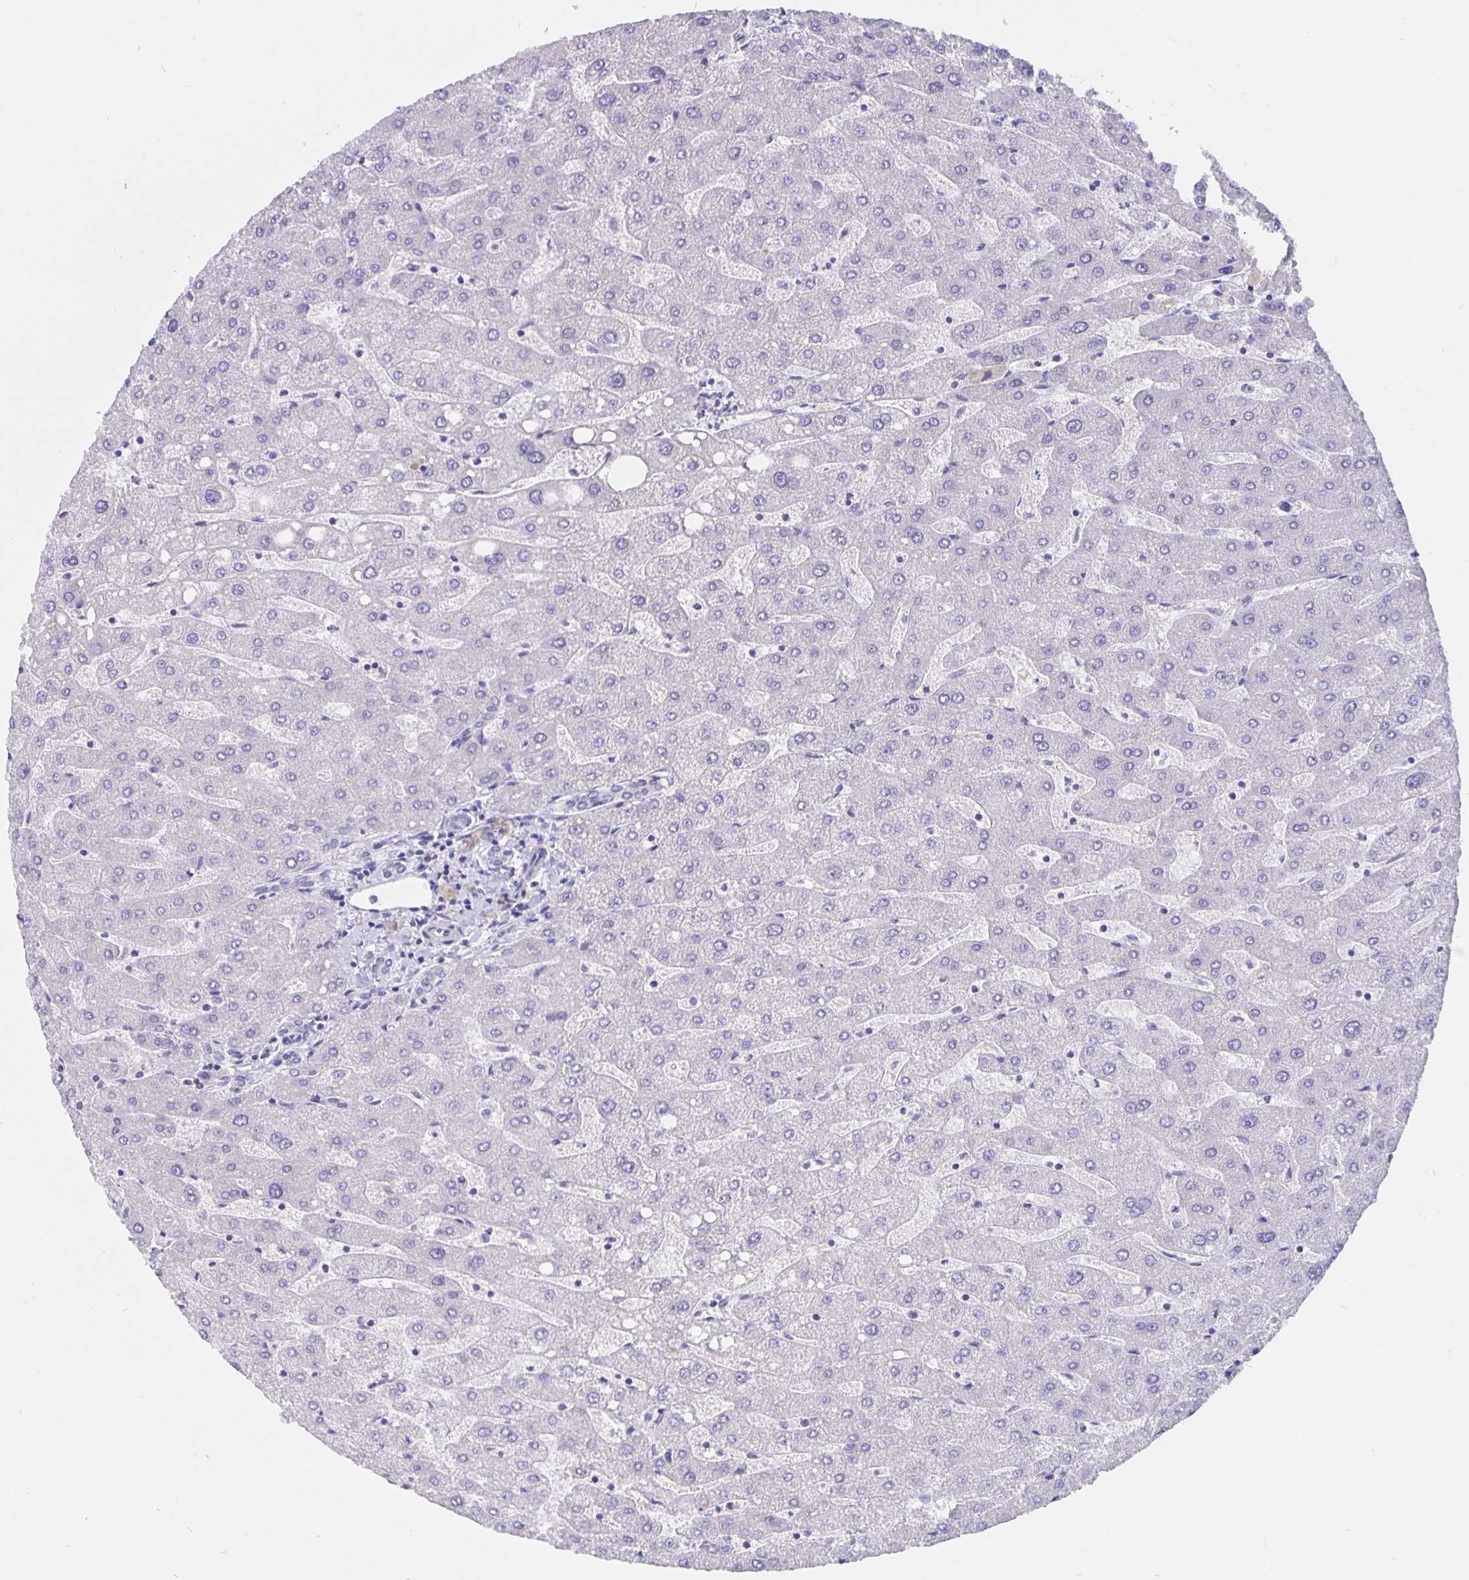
{"staining": {"intensity": "negative", "quantity": "none", "location": "none"}, "tissue": "liver", "cell_type": "Cholangiocytes", "image_type": "normal", "snomed": [{"axis": "morphology", "description": "Normal tissue, NOS"}, {"axis": "topography", "description": "Liver"}], "caption": "DAB immunohistochemical staining of unremarkable liver exhibits no significant staining in cholangiocytes.", "gene": "CFAP74", "patient": {"sex": "male", "age": 67}}